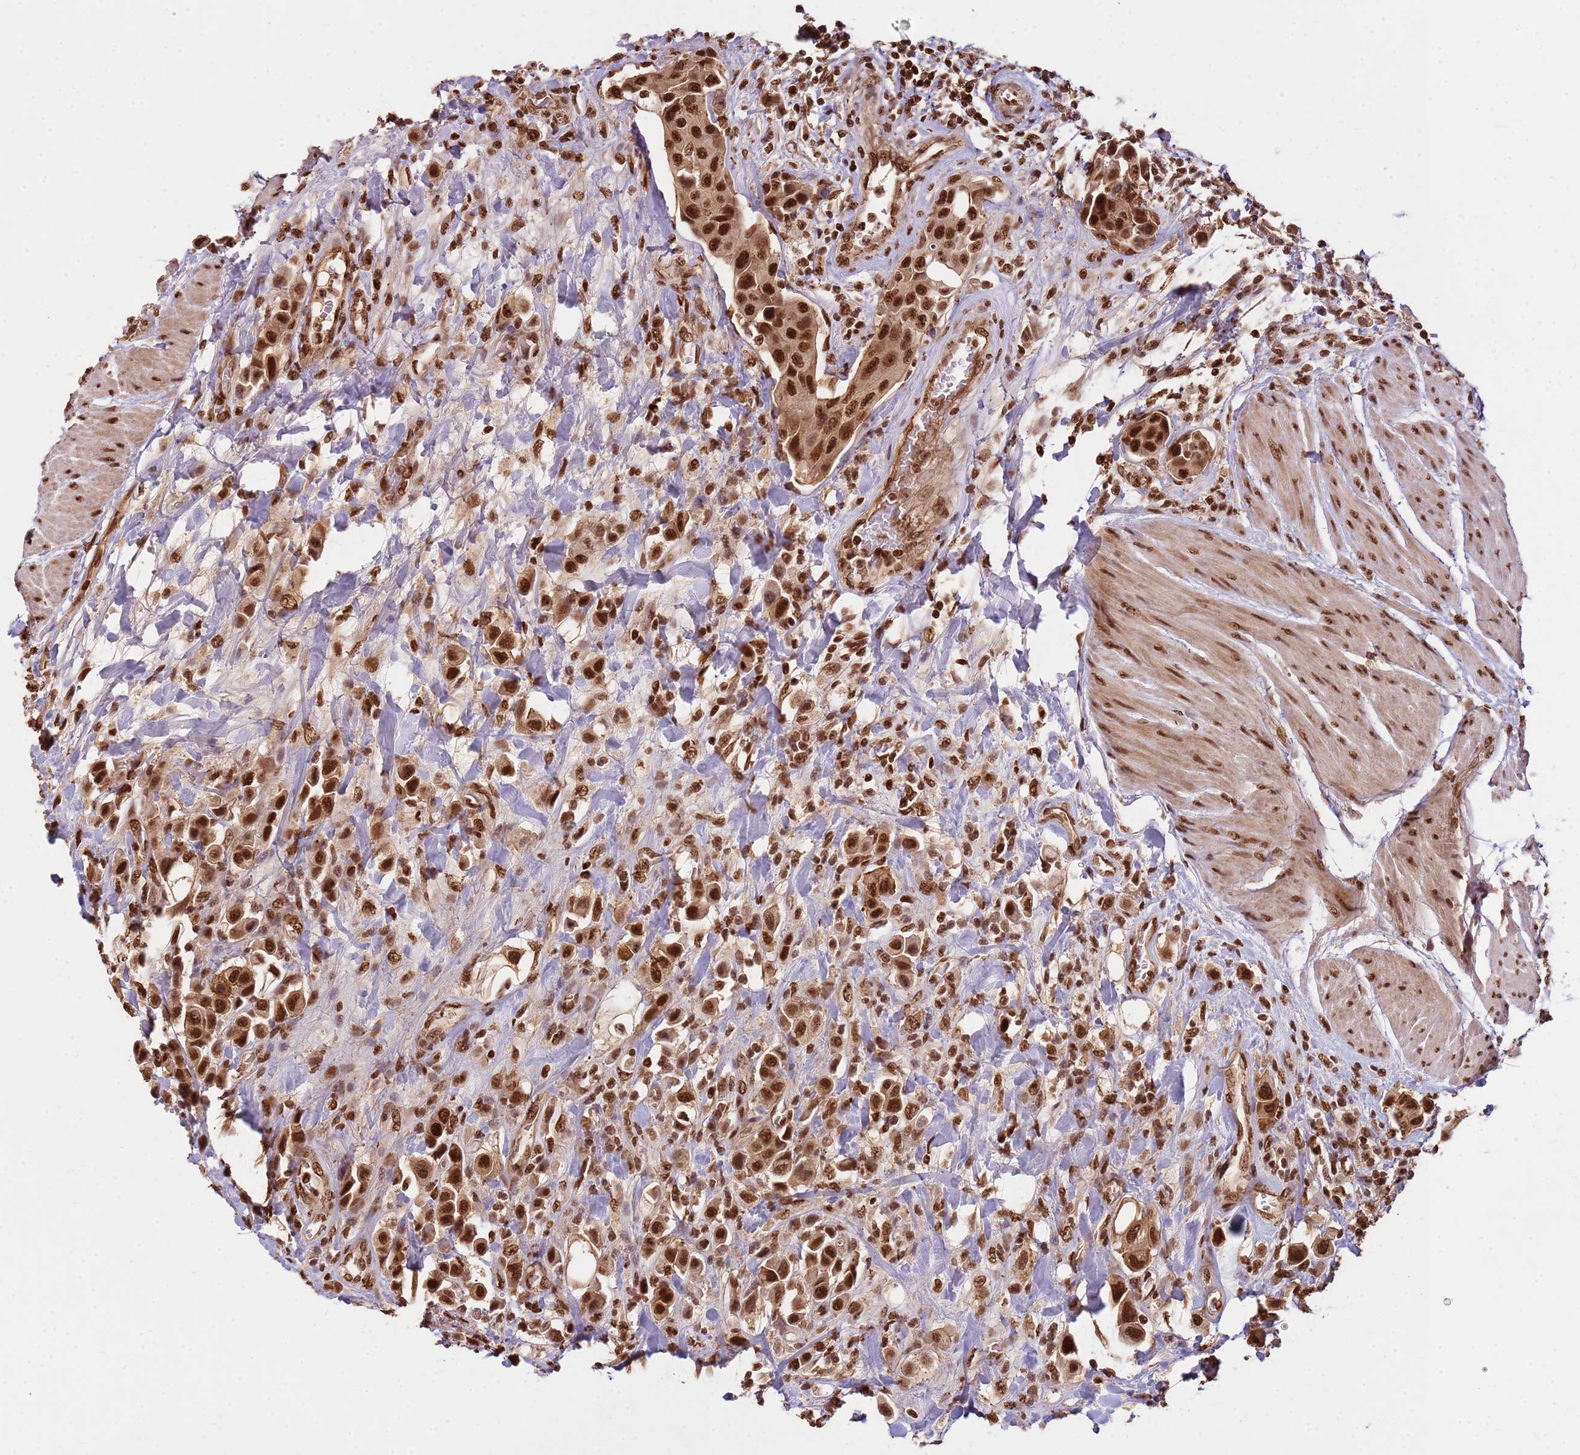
{"staining": {"intensity": "strong", "quantity": ">75%", "location": "nuclear"}, "tissue": "urothelial cancer", "cell_type": "Tumor cells", "image_type": "cancer", "snomed": [{"axis": "morphology", "description": "Urothelial carcinoma, High grade"}, {"axis": "topography", "description": "Urinary bladder"}], "caption": "Protein staining shows strong nuclear expression in about >75% of tumor cells in urothelial carcinoma (high-grade). The protein is shown in brown color, while the nuclei are stained blue.", "gene": "ZBTB12", "patient": {"sex": "male", "age": 50}}